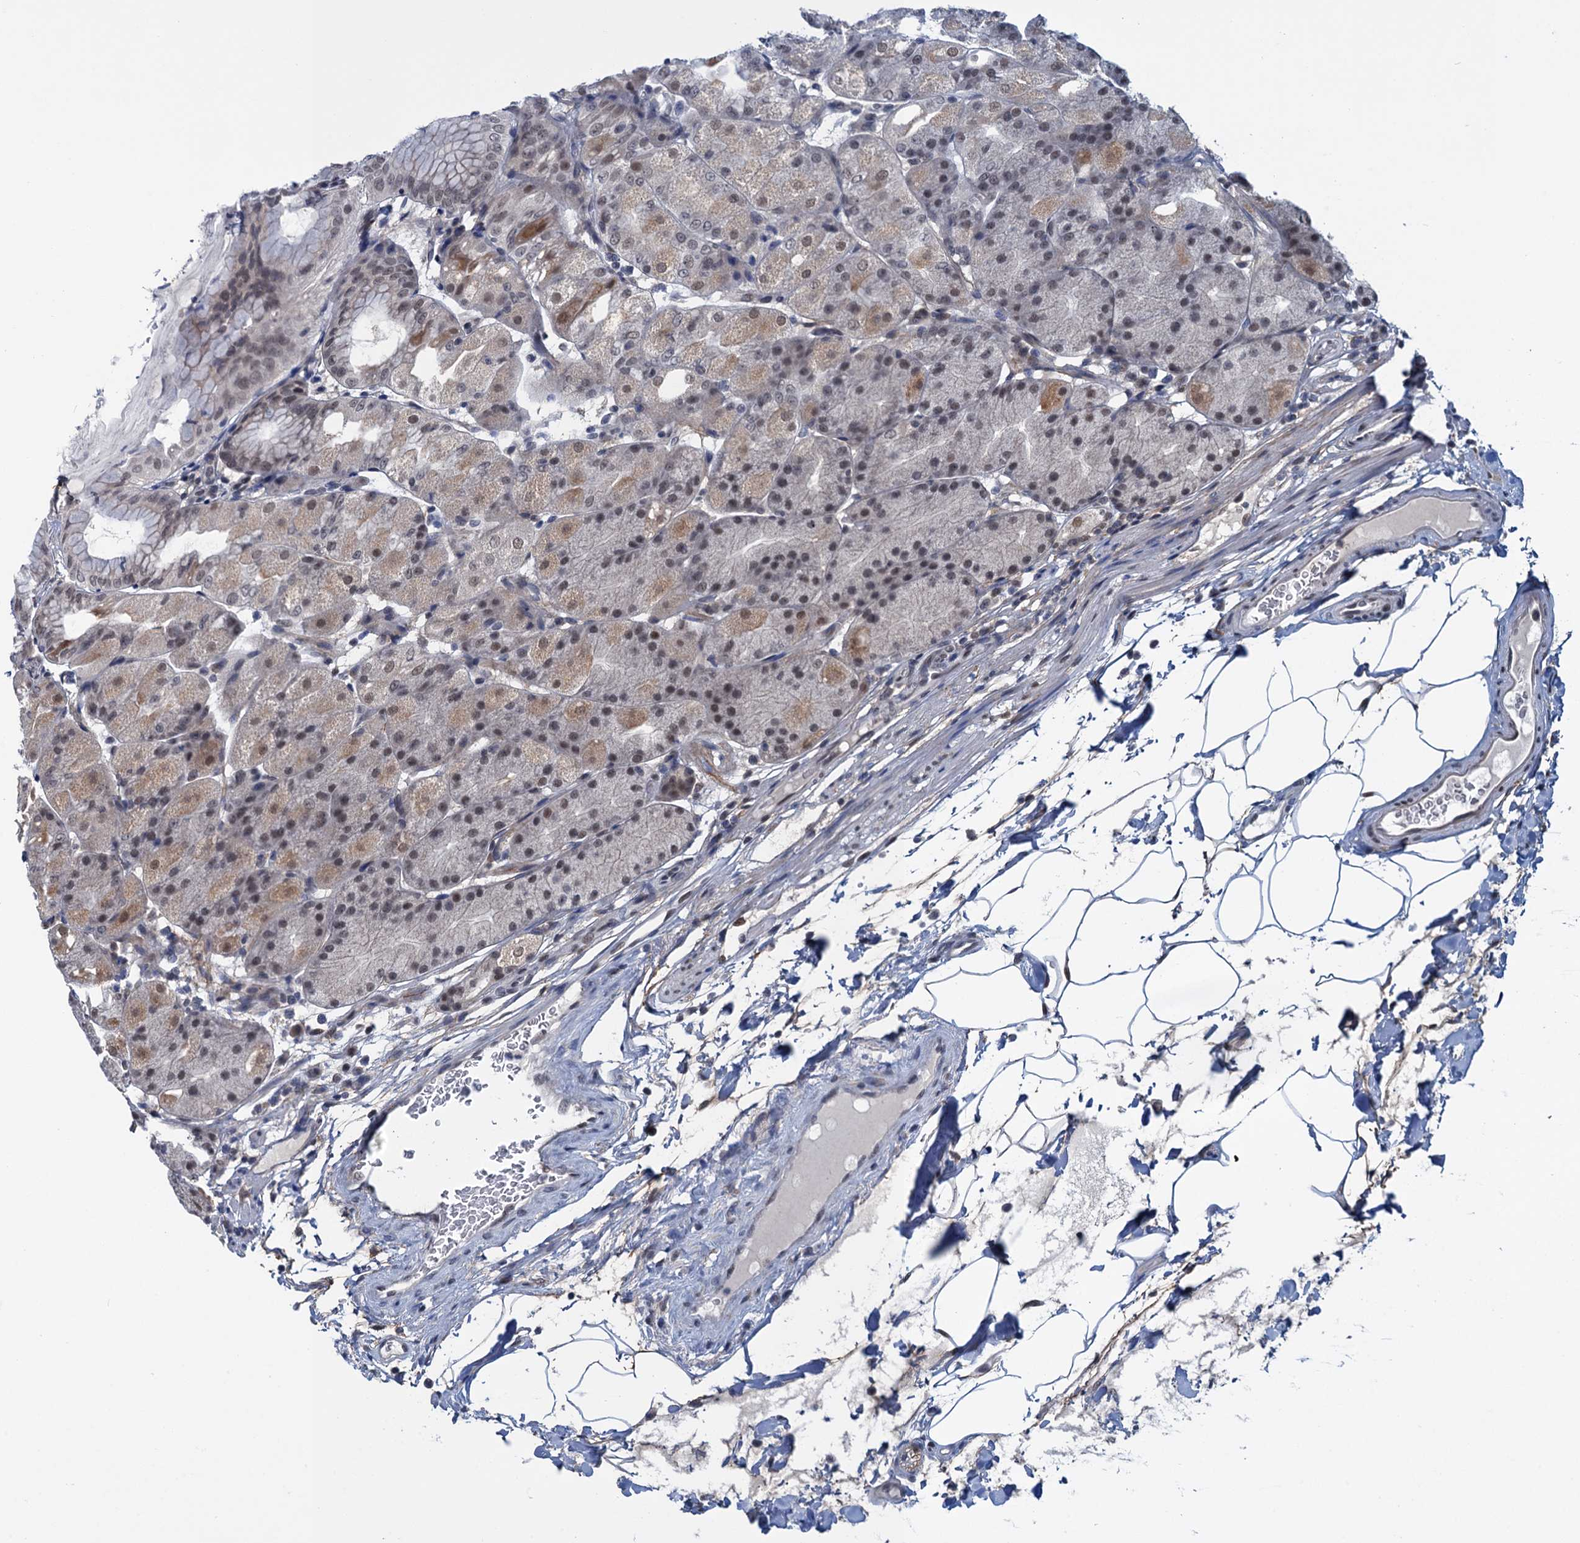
{"staining": {"intensity": "moderate", "quantity": ">75%", "location": "cytoplasmic/membranous,nuclear"}, "tissue": "stomach", "cell_type": "Glandular cells", "image_type": "normal", "snomed": [{"axis": "morphology", "description": "Normal tissue, NOS"}, {"axis": "topography", "description": "Stomach, upper"}, {"axis": "topography", "description": "Stomach, lower"}], "caption": "A medium amount of moderate cytoplasmic/membranous,nuclear positivity is identified in approximately >75% of glandular cells in normal stomach. (DAB = brown stain, brightfield microscopy at high magnification).", "gene": "SAE1", "patient": {"sex": "male", "age": 62}}